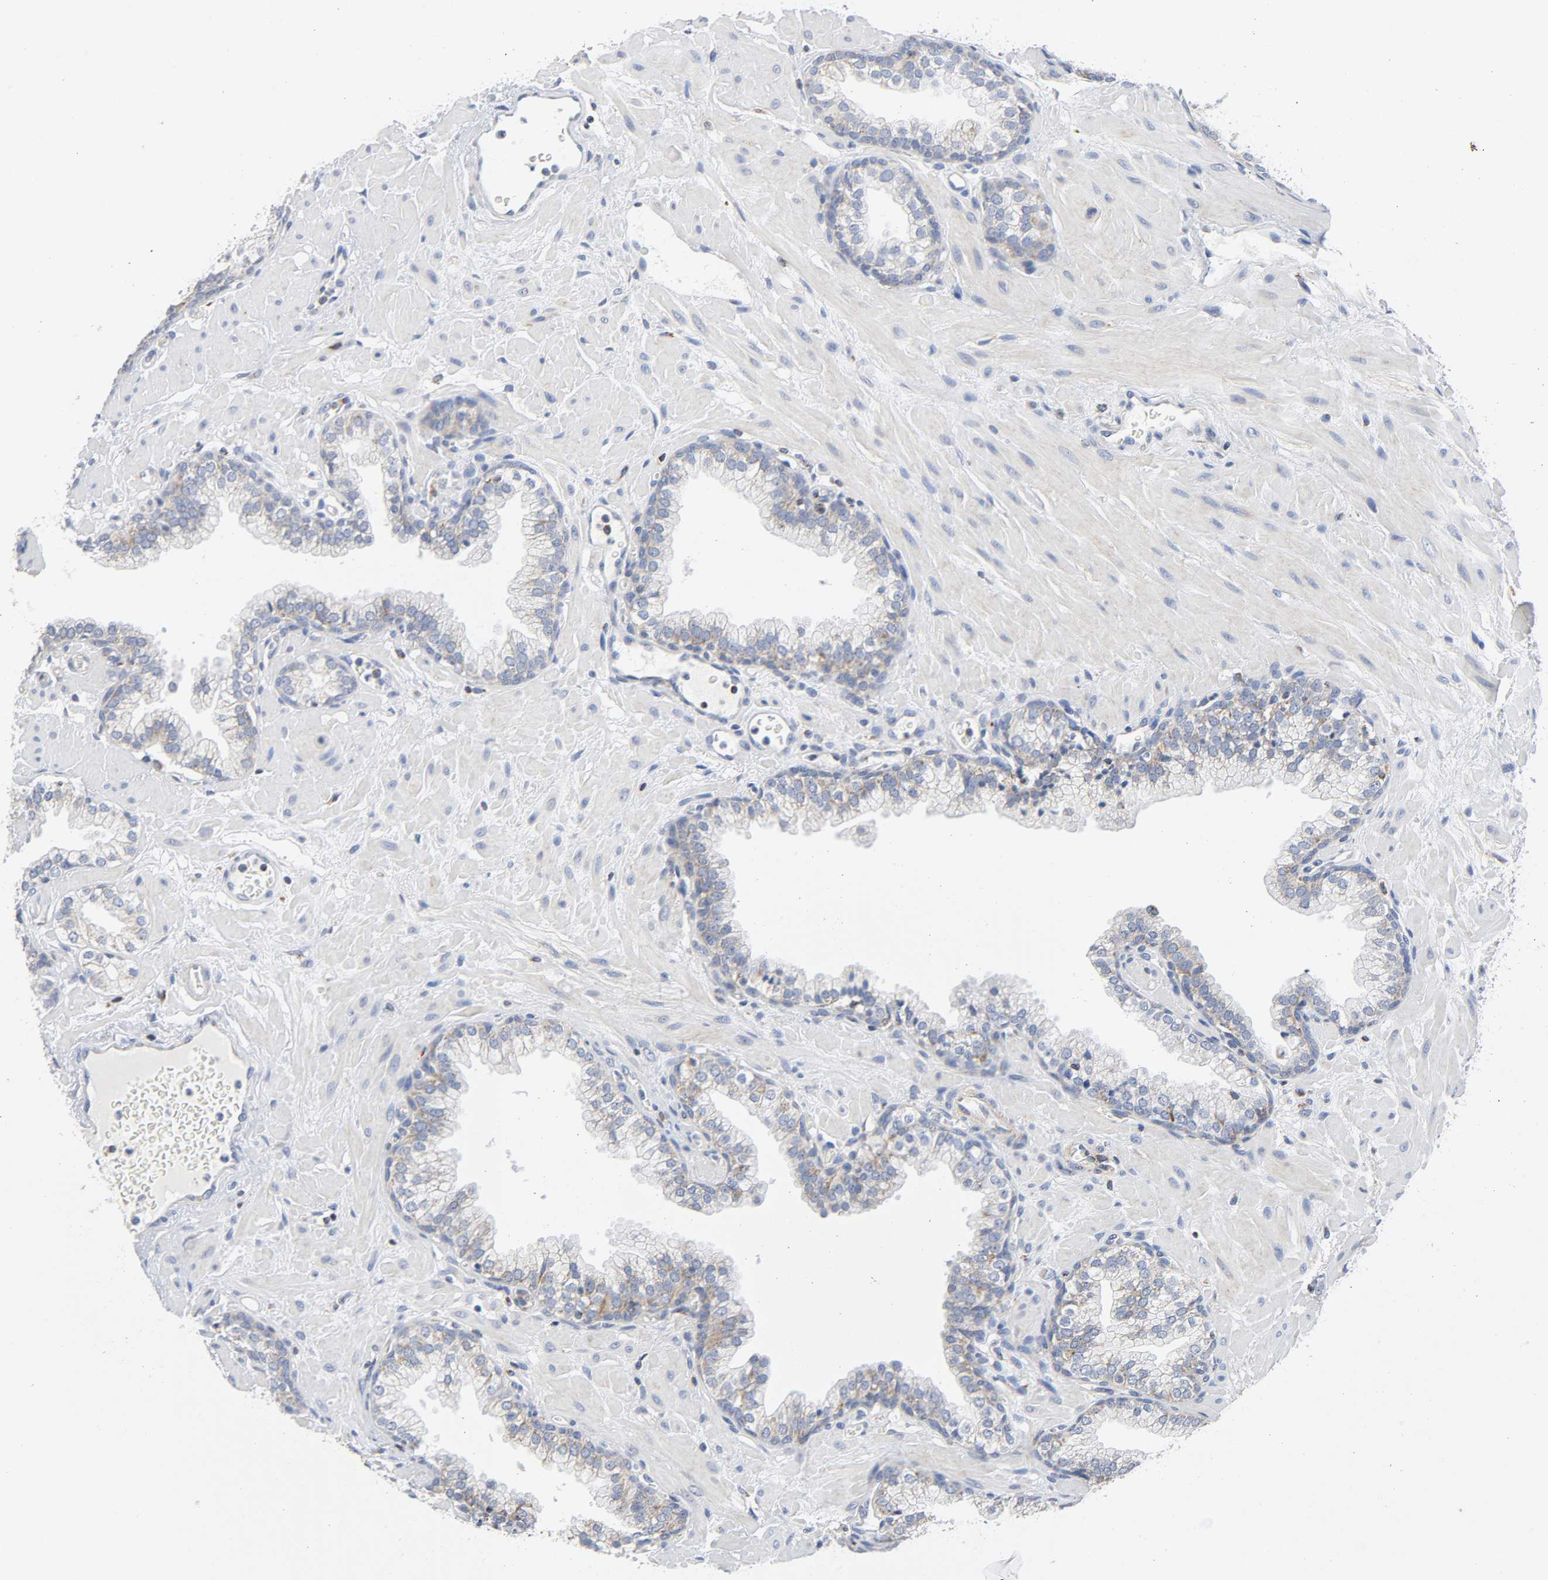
{"staining": {"intensity": "weak", "quantity": "25%-75%", "location": "cytoplasmic/membranous"}, "tissue": "prostate", "cell_type": "Glandular cells", "image_type": "normal", "snomed": [{"axis": "morphology", "description": "Normal tissue, NOS"}, {"axis": "topography", "description": "Prostate"}], "caption": "This photomicrograph displays IHC staining of normal prostate, with low weak cytoplasmic/membranous staining in approximately 25%-75% of glandular cells.", "gene": "BAK1", "patient": {"sex": "male", "age": 60}}